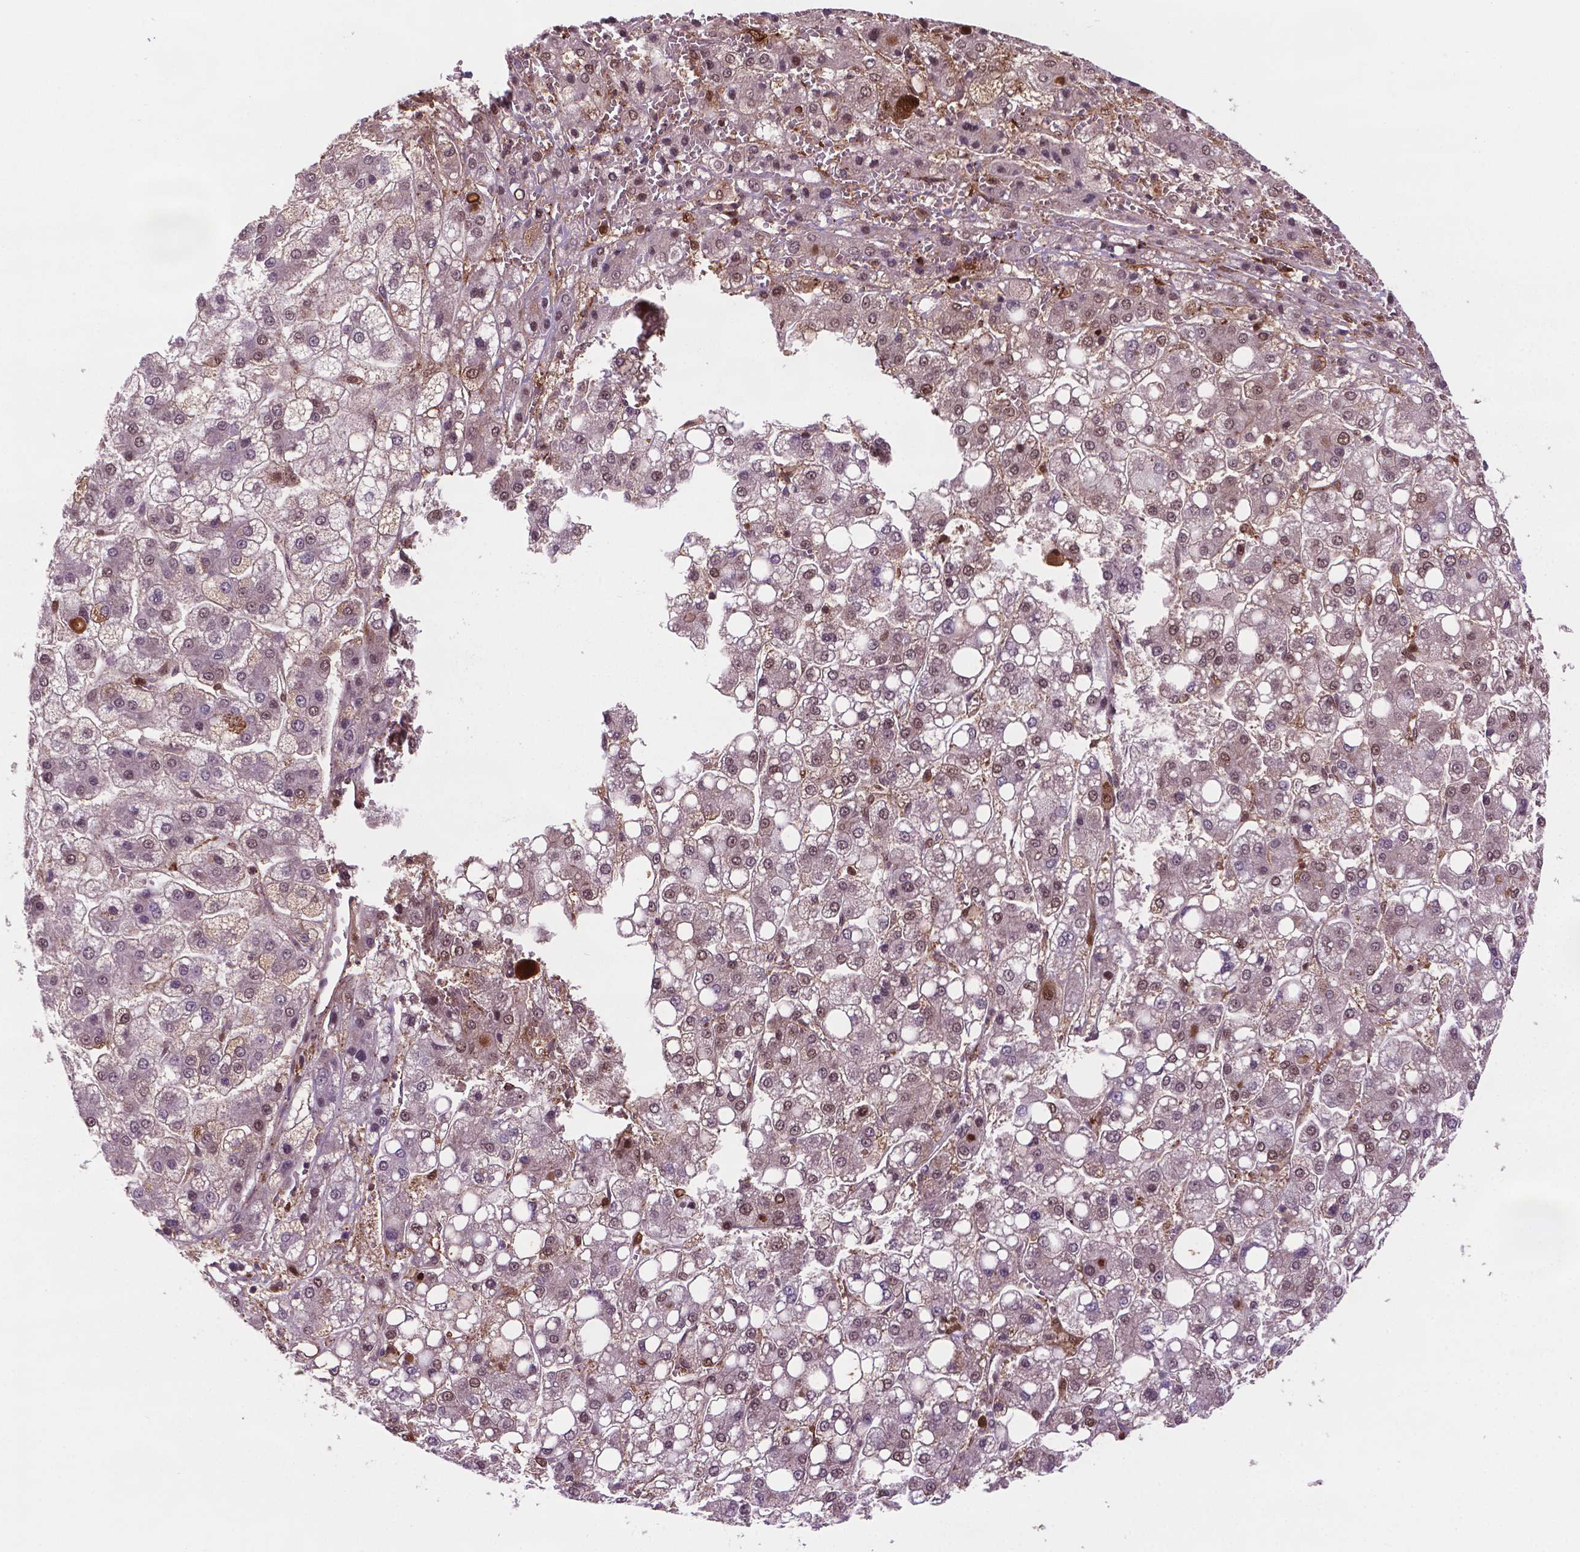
{"staining": {"intensity": "weak", "quantity": "25%-75%", "location": "cytoplasmic/membranous,nuclear"}, "tissue": "liver cancer", "cell_type": "Tumor cells", "image_type": "cancer", "snomed": [{"axis": "morphology", "description": "Carcinoma, Hepatocellular, NOS"}, {"axis": "topography", "description": "Liver"}], "caption": "This micrograph displays IHC staining of human liver hepatocellular carcinoma, with low weak cytoplasmic/membranous and nuclear staining in about 25%-75% of tumor cells.", "gene": "PLIN3", "patient": {"sex": "male", "age": 73}}